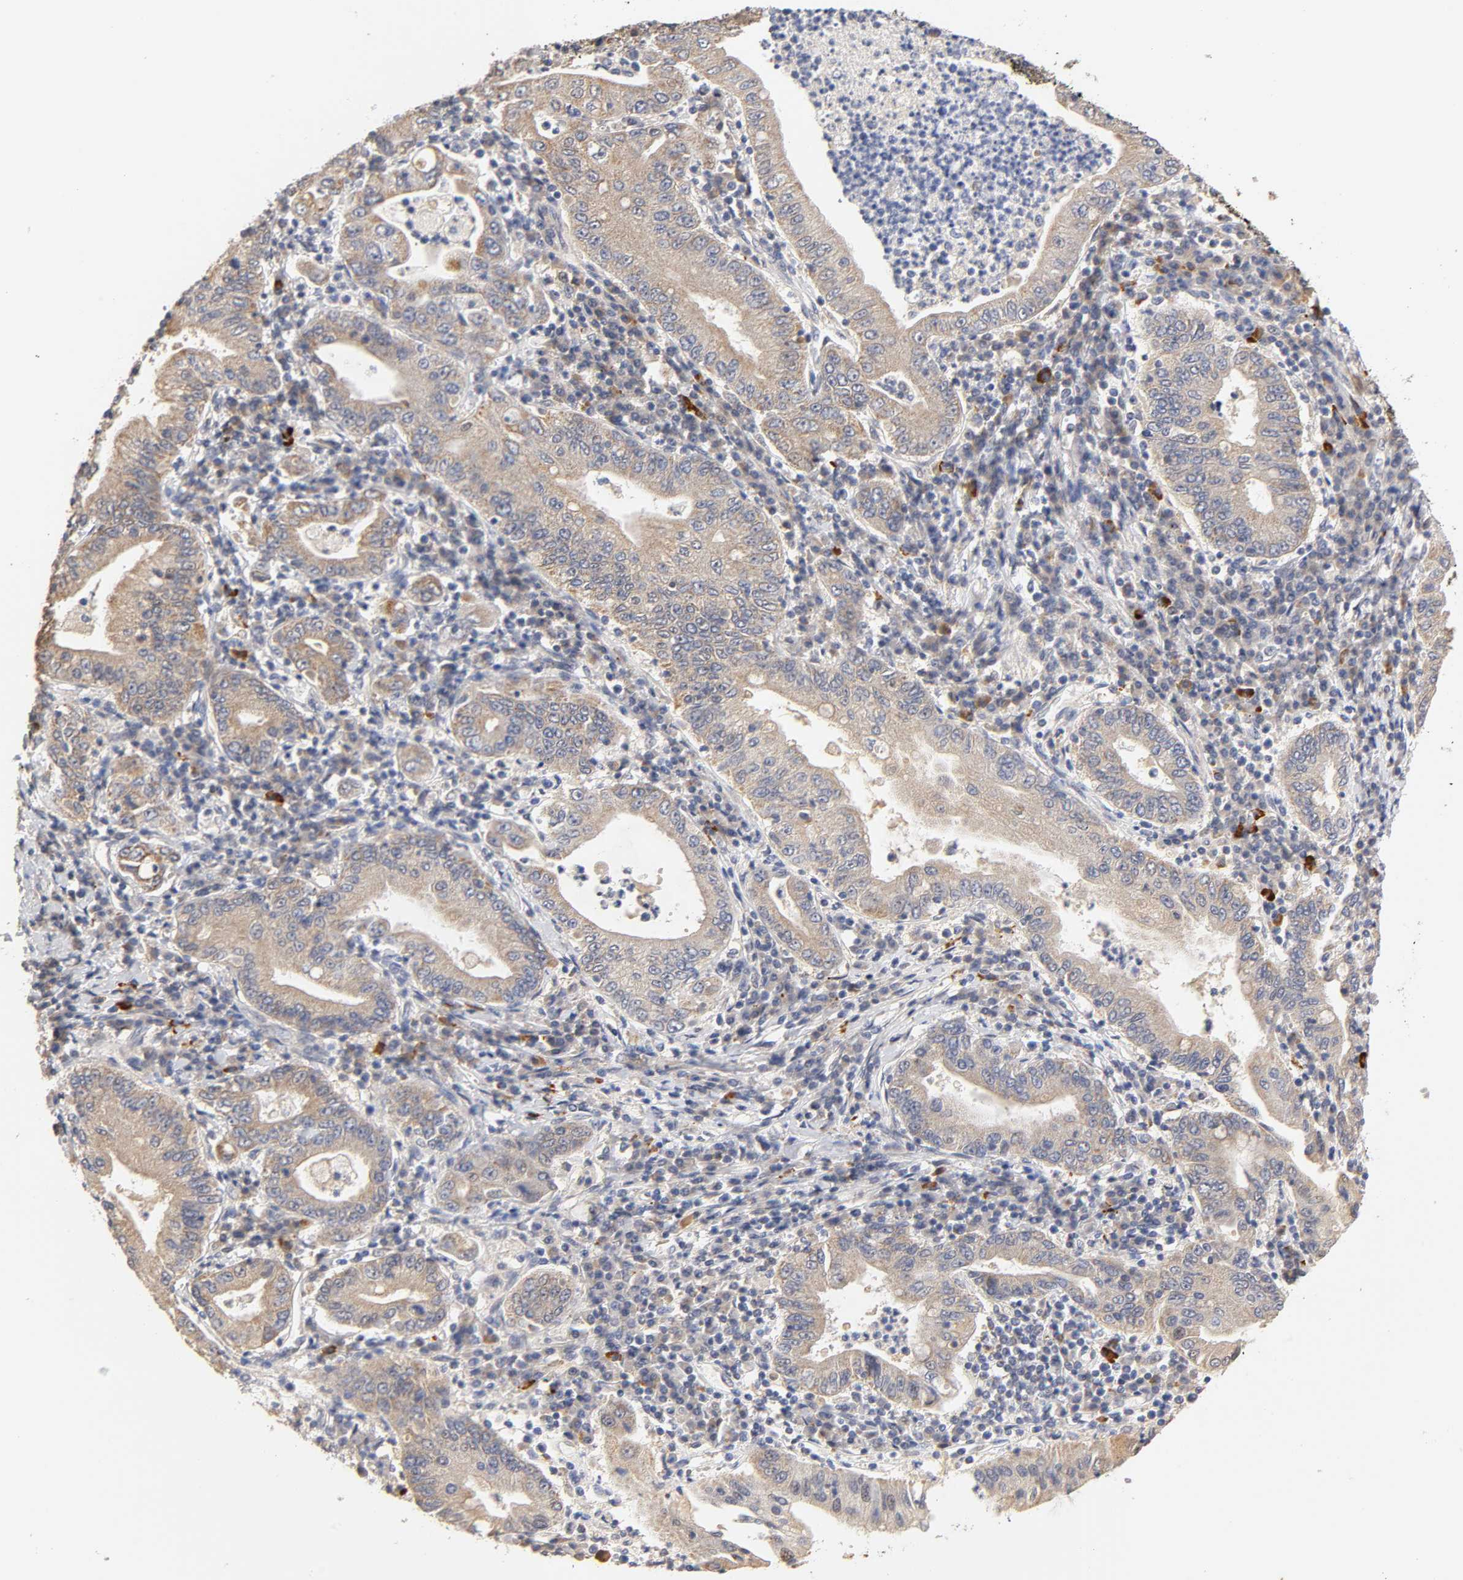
{"staining": {"intensity": "moderate", "quantity": ">75%", "location": "cytoplasmic/membranous"}, "tissue": "stomach cancer", "cell_type": "Tumor cells", "image_type": "cancer", "snomed": [{"axis": "morphology", "description": "Normal tissue, NOS"}, {"axis": "morphology", "description": "Adenocarcinoma, NOS"}, {"axis": "topography", "description": "Esophagus"}, {"axis": "topography", "description": "Stomach, upper"}, {"axis": "topography", "description": "Peripheral nerve tissue"}], "caption": "This micrograph demonstrates stomach adenocarcinoma stained with immunohistochemistry (IHC) to label a protein in brown. The cytoplasmic/membranous of tumor cells show moderate positivity for the protein. Nuclei are counter-stained blue.", "gene": "GSTZ1", "patient": {"sex": "male", "age": 62}}